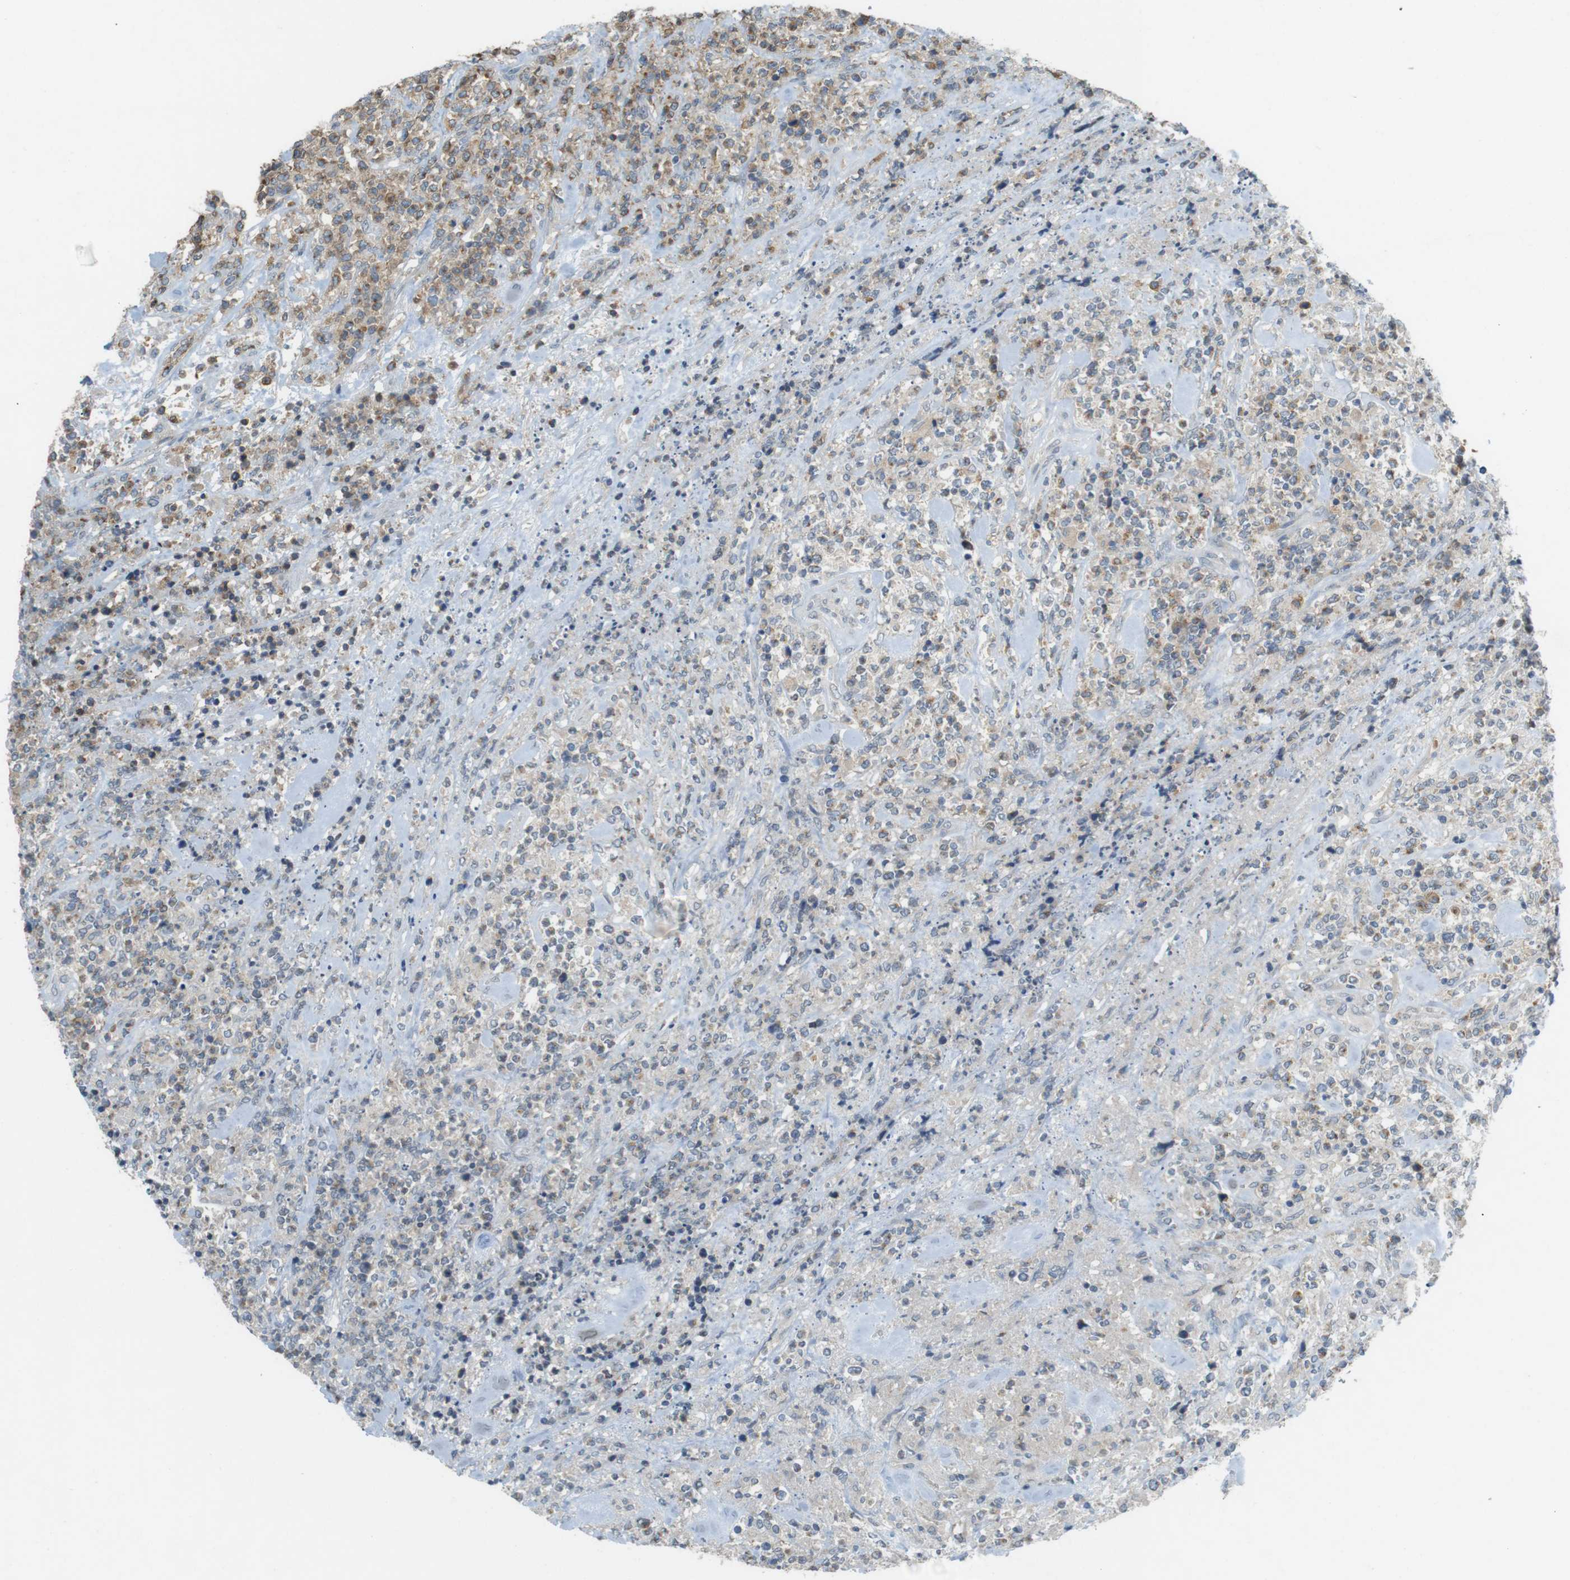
{"staining": {"intensity": "weak", "quantity": "25%-75%", "location": "cytoplasmic/membranous"}, "tissue": "lymphoma", "cell_type": "Tumor cells", "image_type": "cancer", "snomed": [{"axis": "morphology", "description": "Malignant lymphoma, non-Hodgkin's type, High grade"}, {"axis": "topography", "description": "Soft tissue"}], "caption": "This is an image of immunohistochemistry (IHC) staining of malignant lymphoma, non-Hodgkin's type (high-grade), which shows weak expression in the cytoplasmic/membranous of tumor cells.", "gene": "MUC5B", "patient": {"sex": "male", "age": 18}}